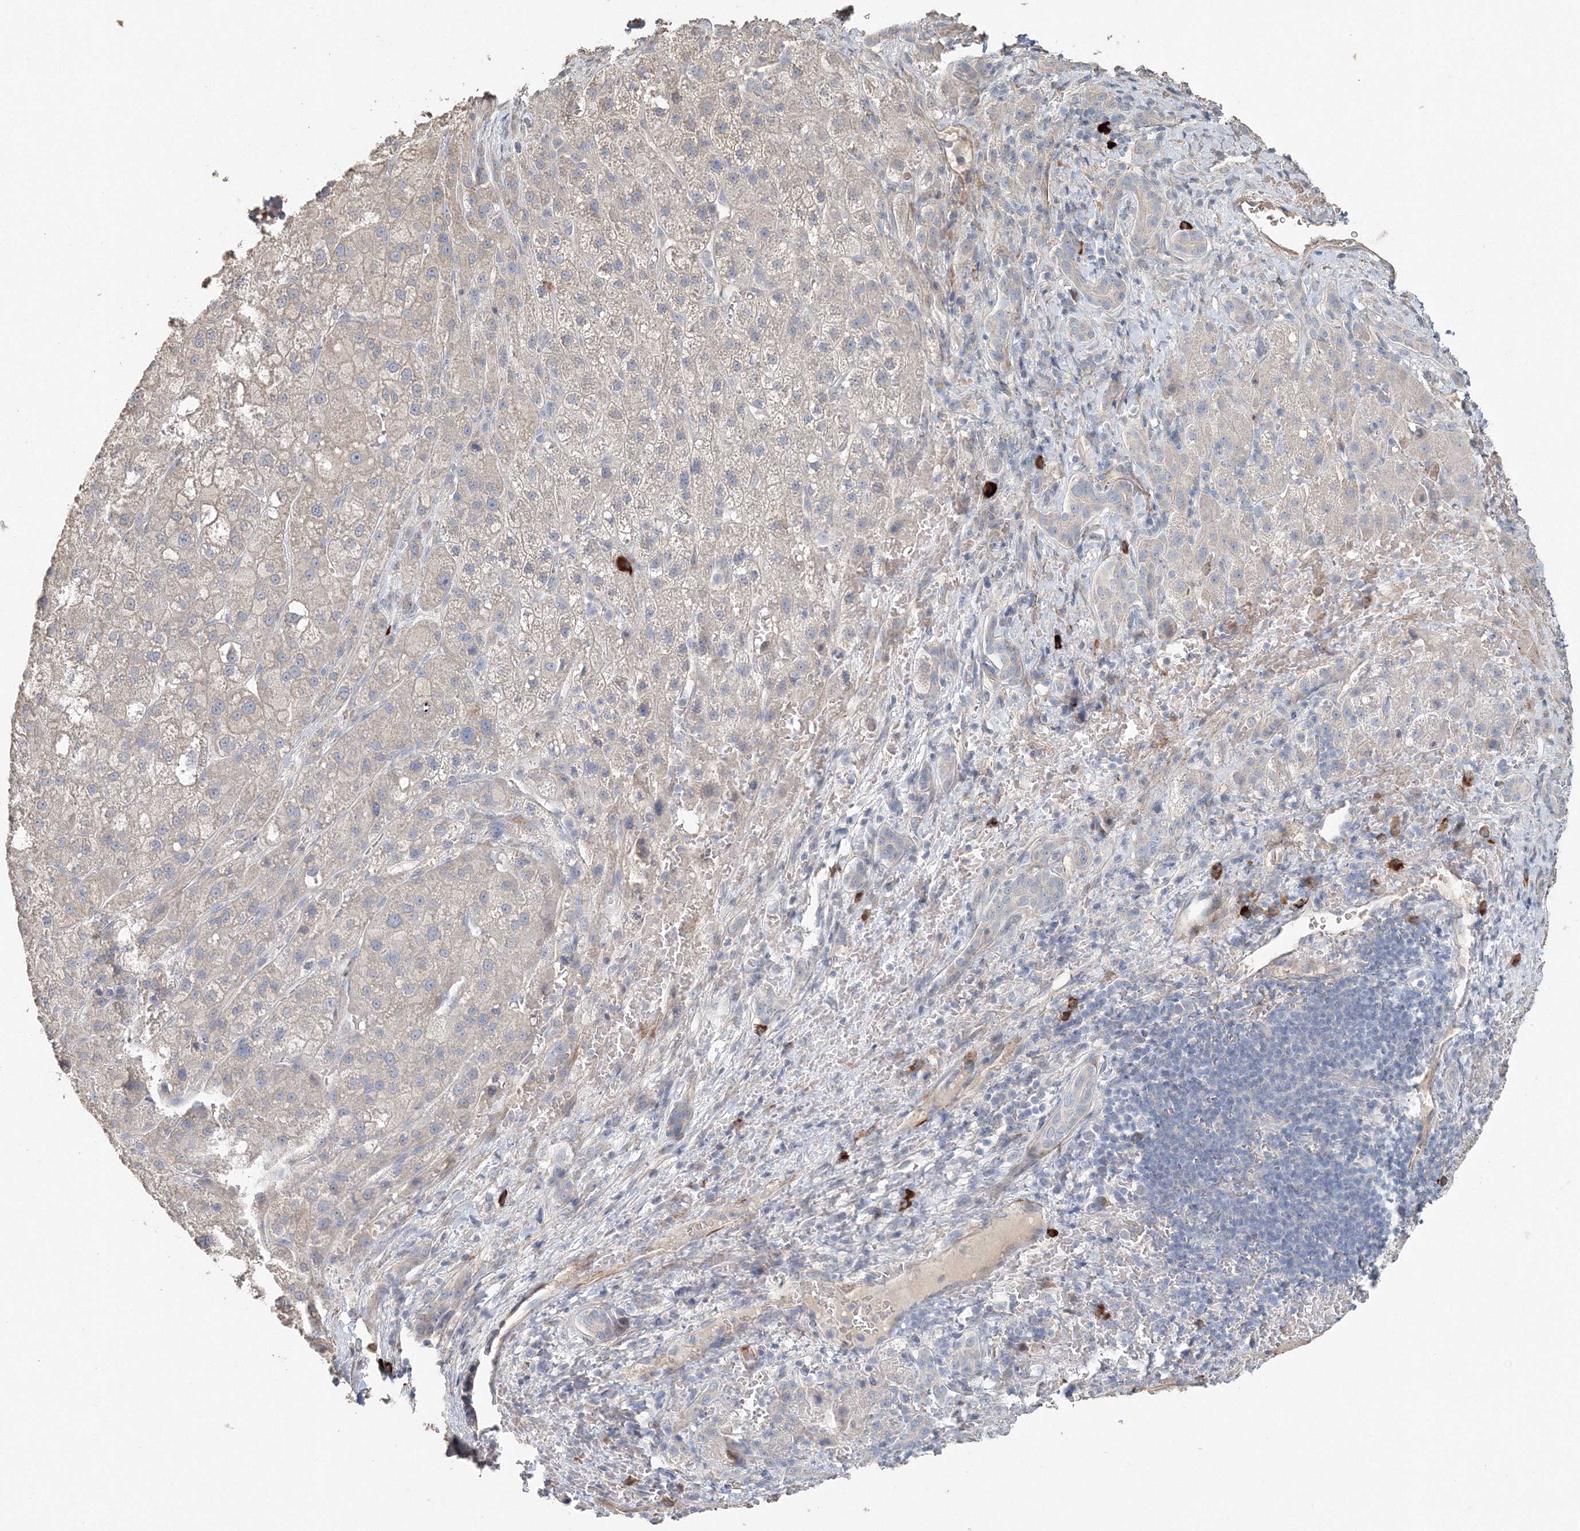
{"staining": {"intensity": "weak", "quantity": "<25%", "location": "cytoplasmic/membranous"}, "tissue": "liver cancer", "cell_type": "Tumor cells", "image_type": "cancer", "snomed": [{"axis": "morphology", "description": "Carcinoma, Hepatocellular, NOS"}, {"axis": "topography", "description": "Liver"}], "caption": "Tumor cells are negative for brown protein staining in liver hepatocellular carcinoma. (DAB (3,3'-diaminobenzidine) immunohistochemistry (IHC) with hematoxylin counter stain).", "gene": "NALF2", "patient": {"sex": "male", "age": 57}}